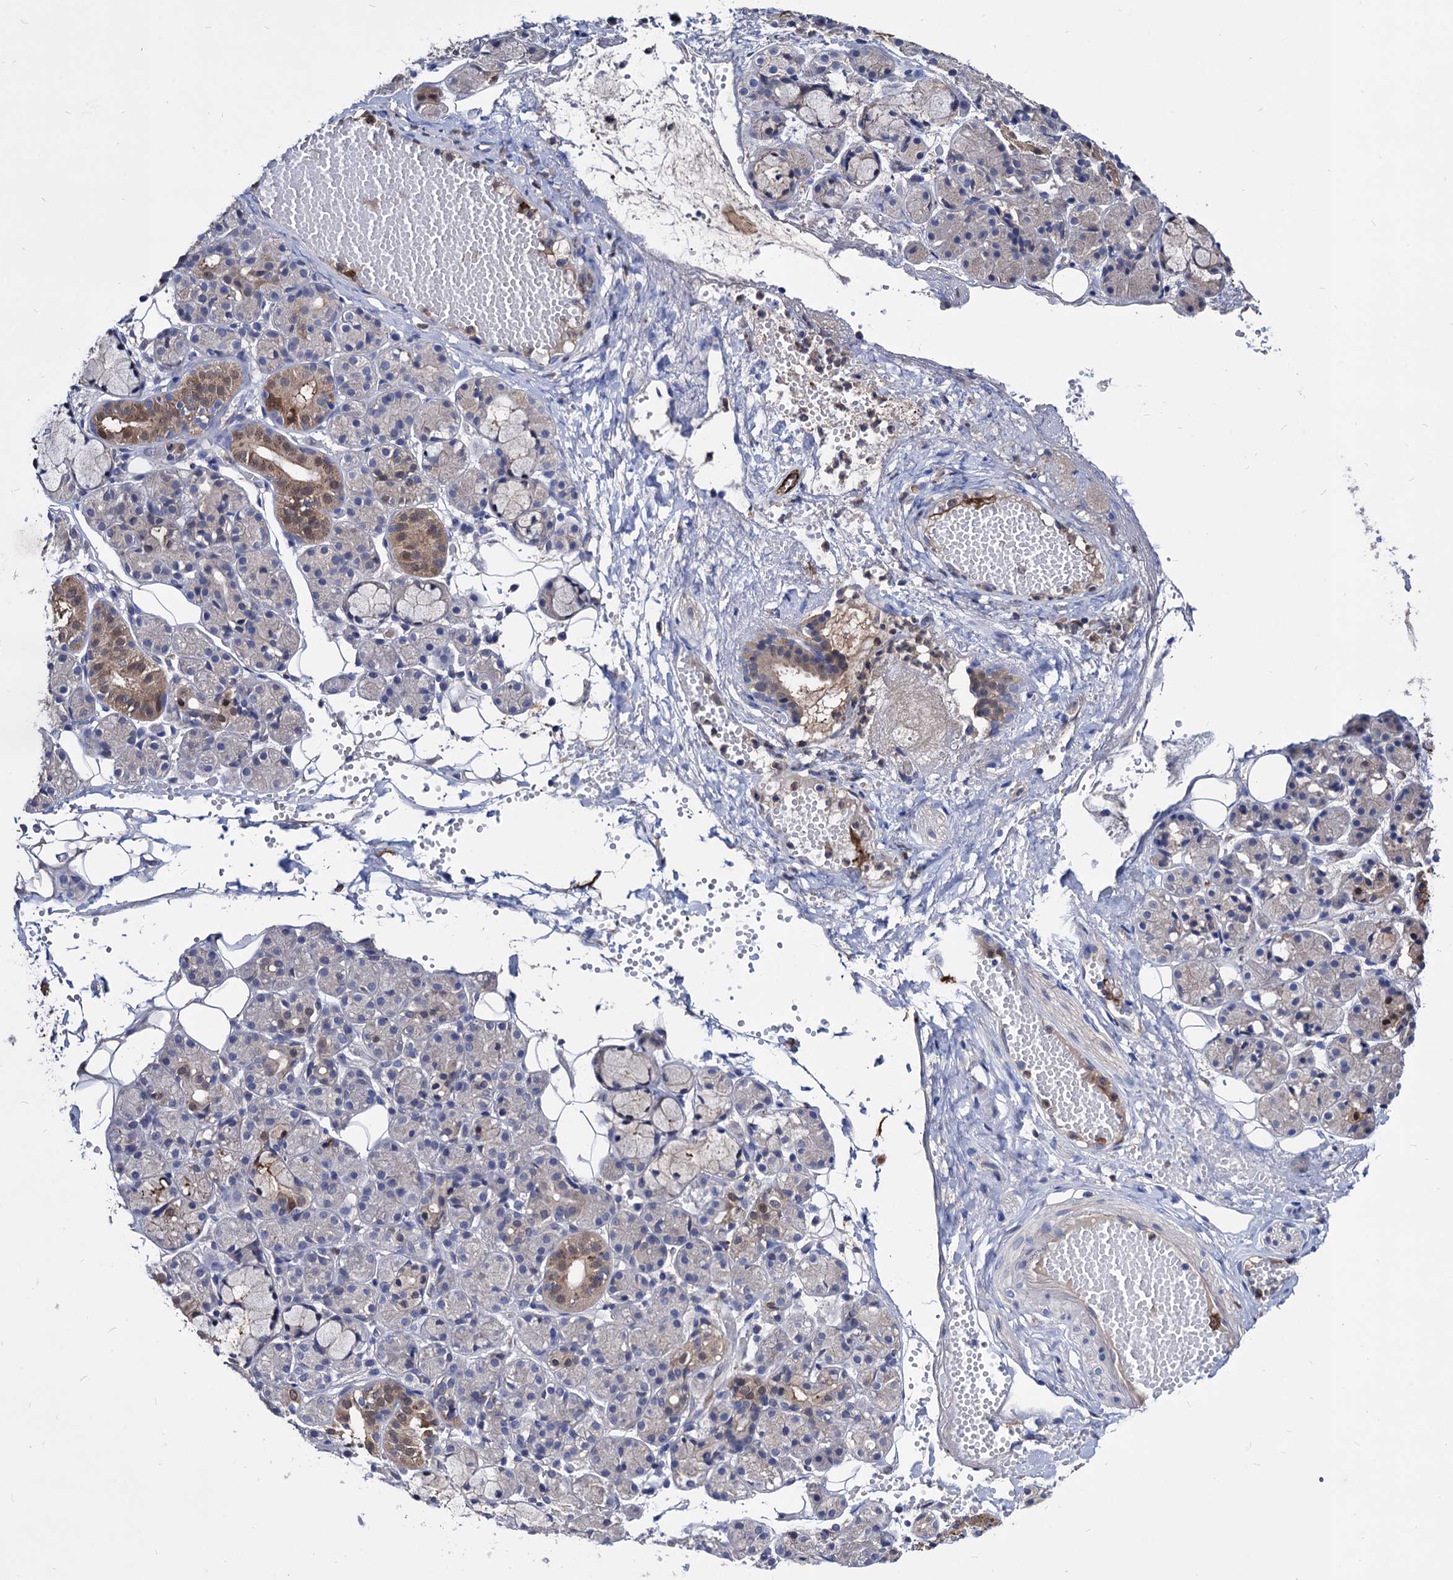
{"staining": {"intensity": "moderate", "quantity": "<25%", "location": "cytoplasmic/membranous,nuclear"}, "tissue": "salivary gland", "cell_type": "Glandular cells", "image_type": "normal", "snomed": [{"axis": "morphology", "description": "Normal tissue, NOS"}, {"axis": "topography", "description": "Salivary gland"}], "caption": "Immunohistochemistry micrograph of unremarkable human salivary gland stained for a protein (brown), which displays low levels of moderate cytoplasmic/membranous,nuclear positivity in approximately <25% of glandular cells.", "gene": "CPPED1", "patient": {"sex": "male", "age": 63}}